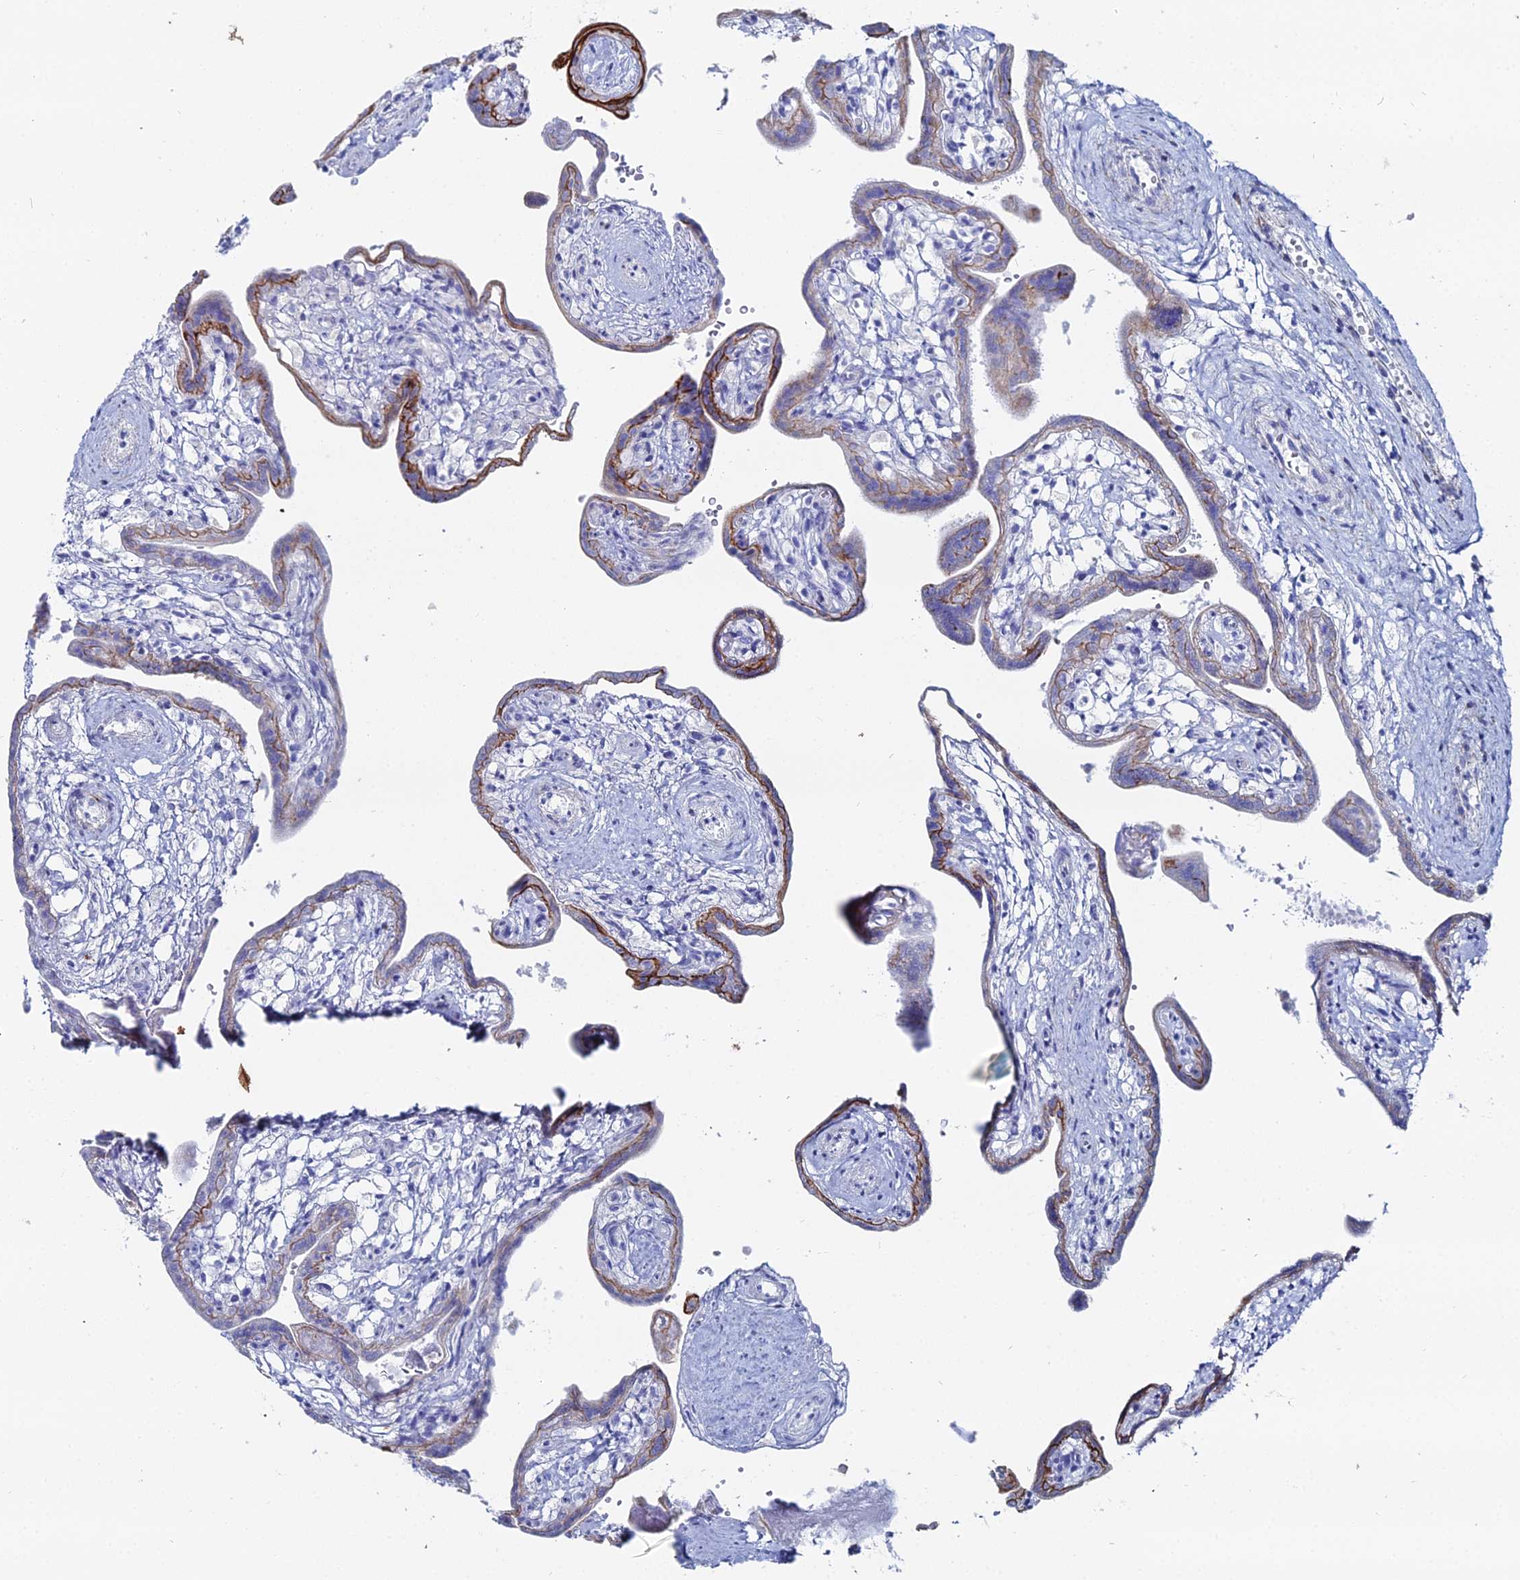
{"staining": {"intensity": "strong", "quantity": "25%-75%", "location": "cytoplasmic/membranous"}, "tissue": "placenta", "cell_type": "Trophoblastic cells", "image_type": "normal", "snomed": [{"axis": "morphology", "description": "Normal tissue, NOS"}, {"axis": "topography", "description": "Placenta"}], "caption": "Protein staining of benign placenta demonstrates strong cytoplasmic/membranous staining in approximately 25%-75% of trophoblastic cells.", "gene": "DHX34", "patient": {"sex": "female", "age": 37}}